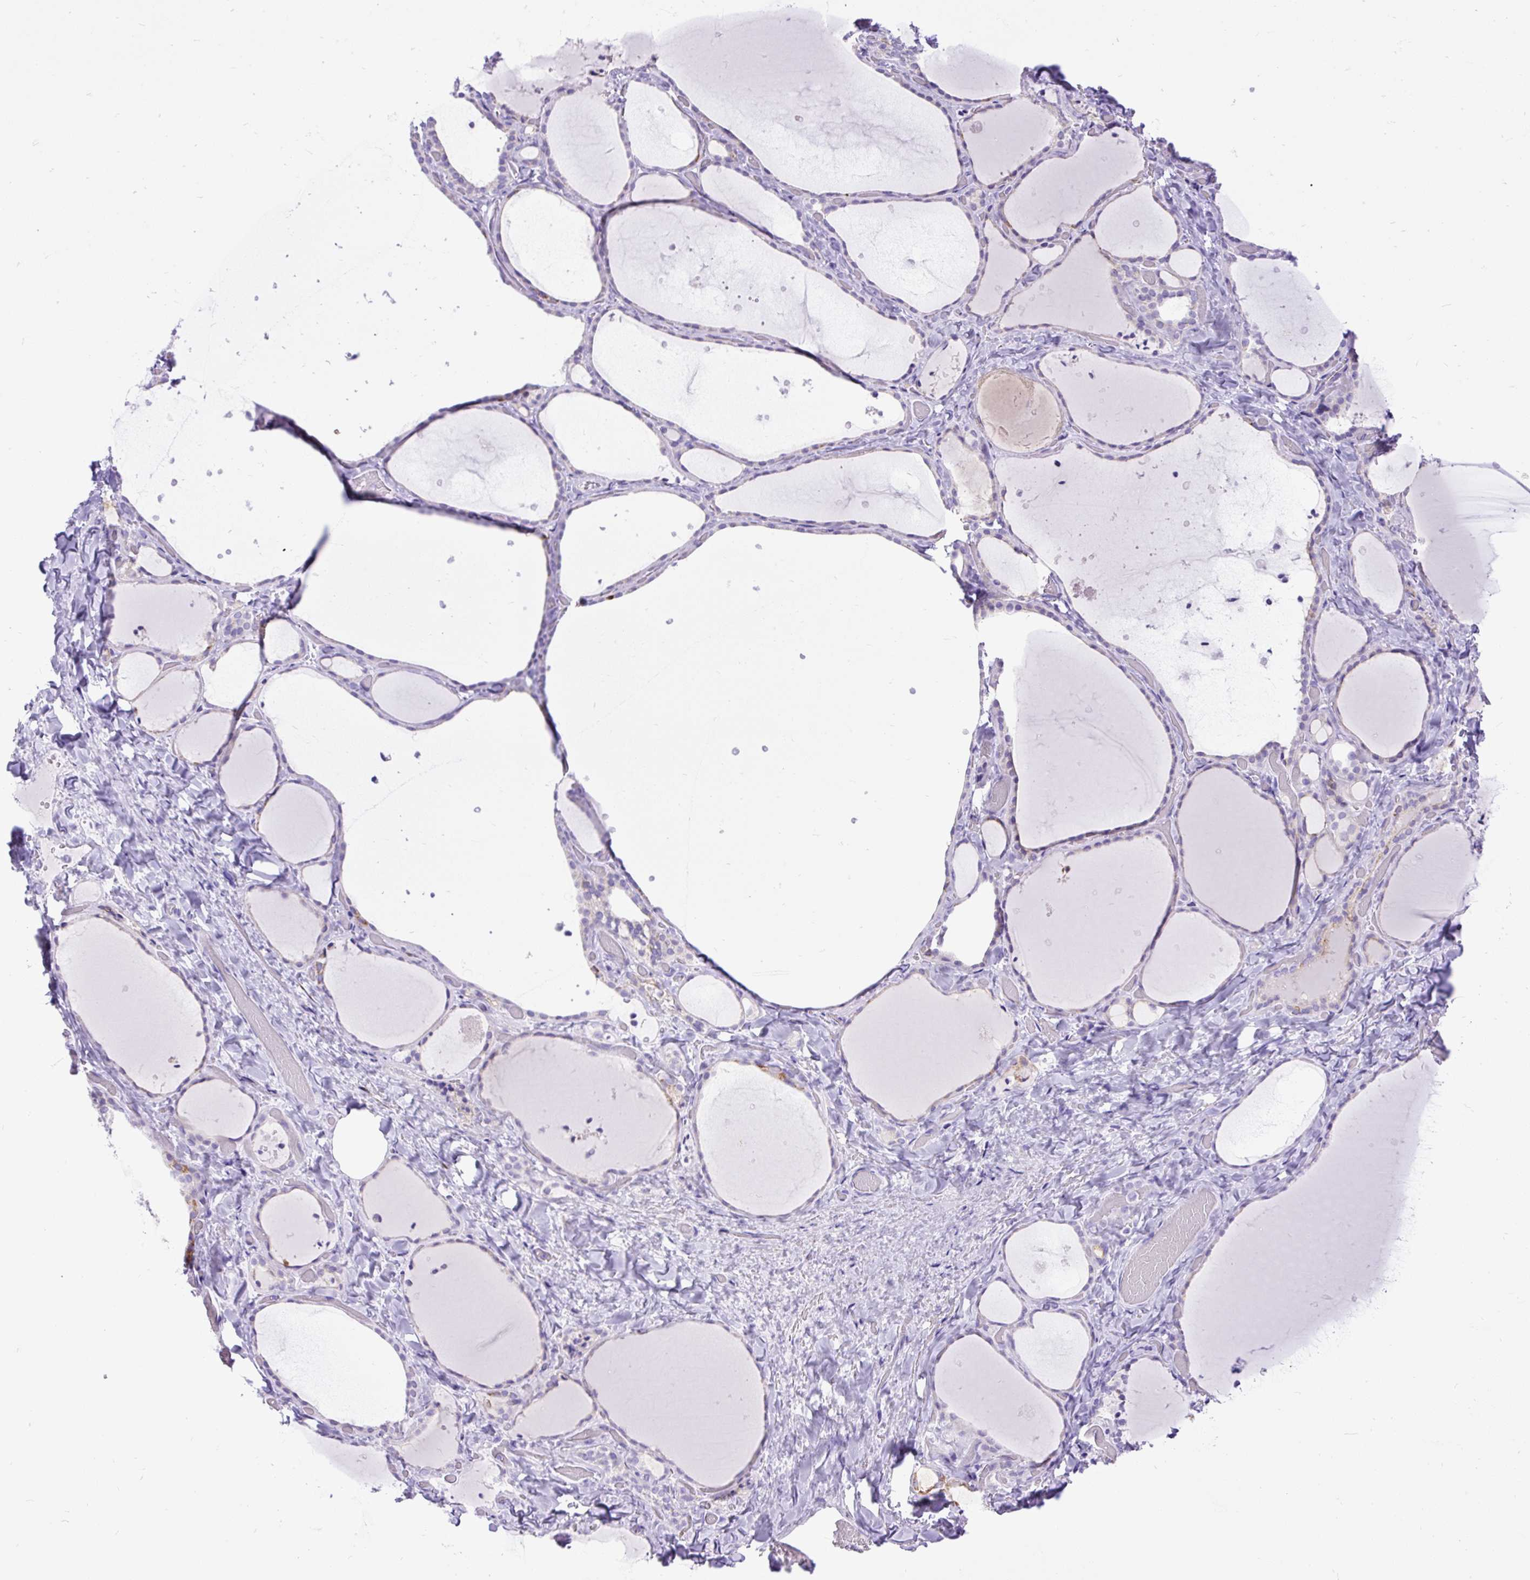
{"staining": {"intensity": "negative", "quantity": "none", "location": "none"}, "tissue": "thyroid gland", "cell_type": "Glandular cells", "image_type": "normal", "snomed": [{"axis": "morphology", "description": "Normal tissue, NOS"}, {"axis": "topography", "description": "Thyroid gland"}], "caption": "High power microscopy histopathology image of an IHC micrograph of unremarkable thyroid gland, revealing no significant staining in glandular cells. Nuclei are stained in blue.", "gene": "ZNF256", "patient": {"sex": "female", "age": 36}}